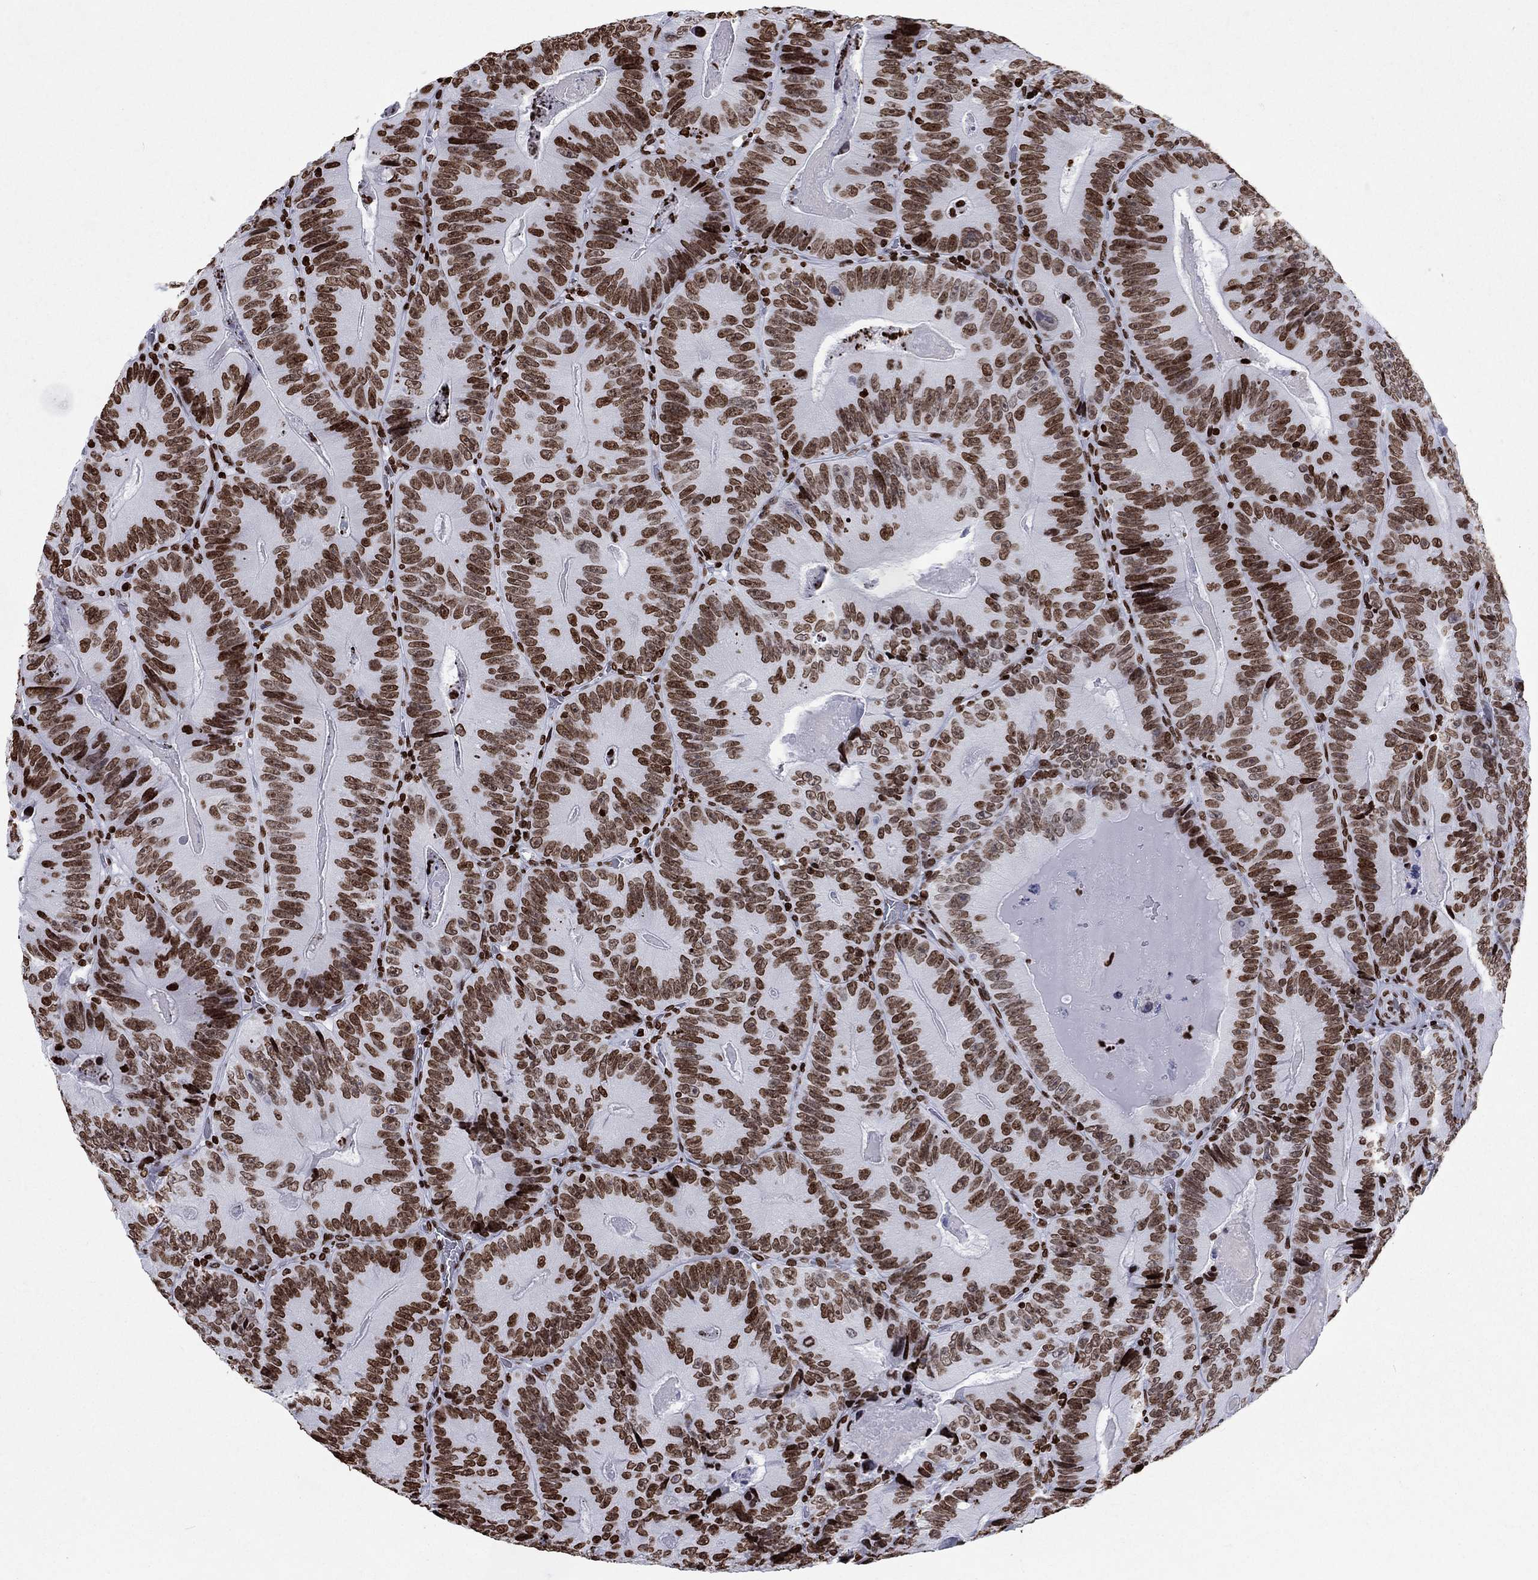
{"staining": {"intensity": "moderate", "quantity": ">75%", "location": "nuclear"}, "tissue": "colorectal cancer", "cell_type": "Tumor cells", "image_type": "cancer", "snomed": [{"axis": "morphology", "description": "Adenocarcinoma, NOS"}, {"axis": "topography", "description": "Colon"}], "caption": "This micrograph demonstrates IHC staining of human colorectal adenocarcinoma, with medium moderate nuclear positivity in approximately >75% of tumor cells.", "gene": "H1-5", "patient": {"sex": "female", "age": 86}}